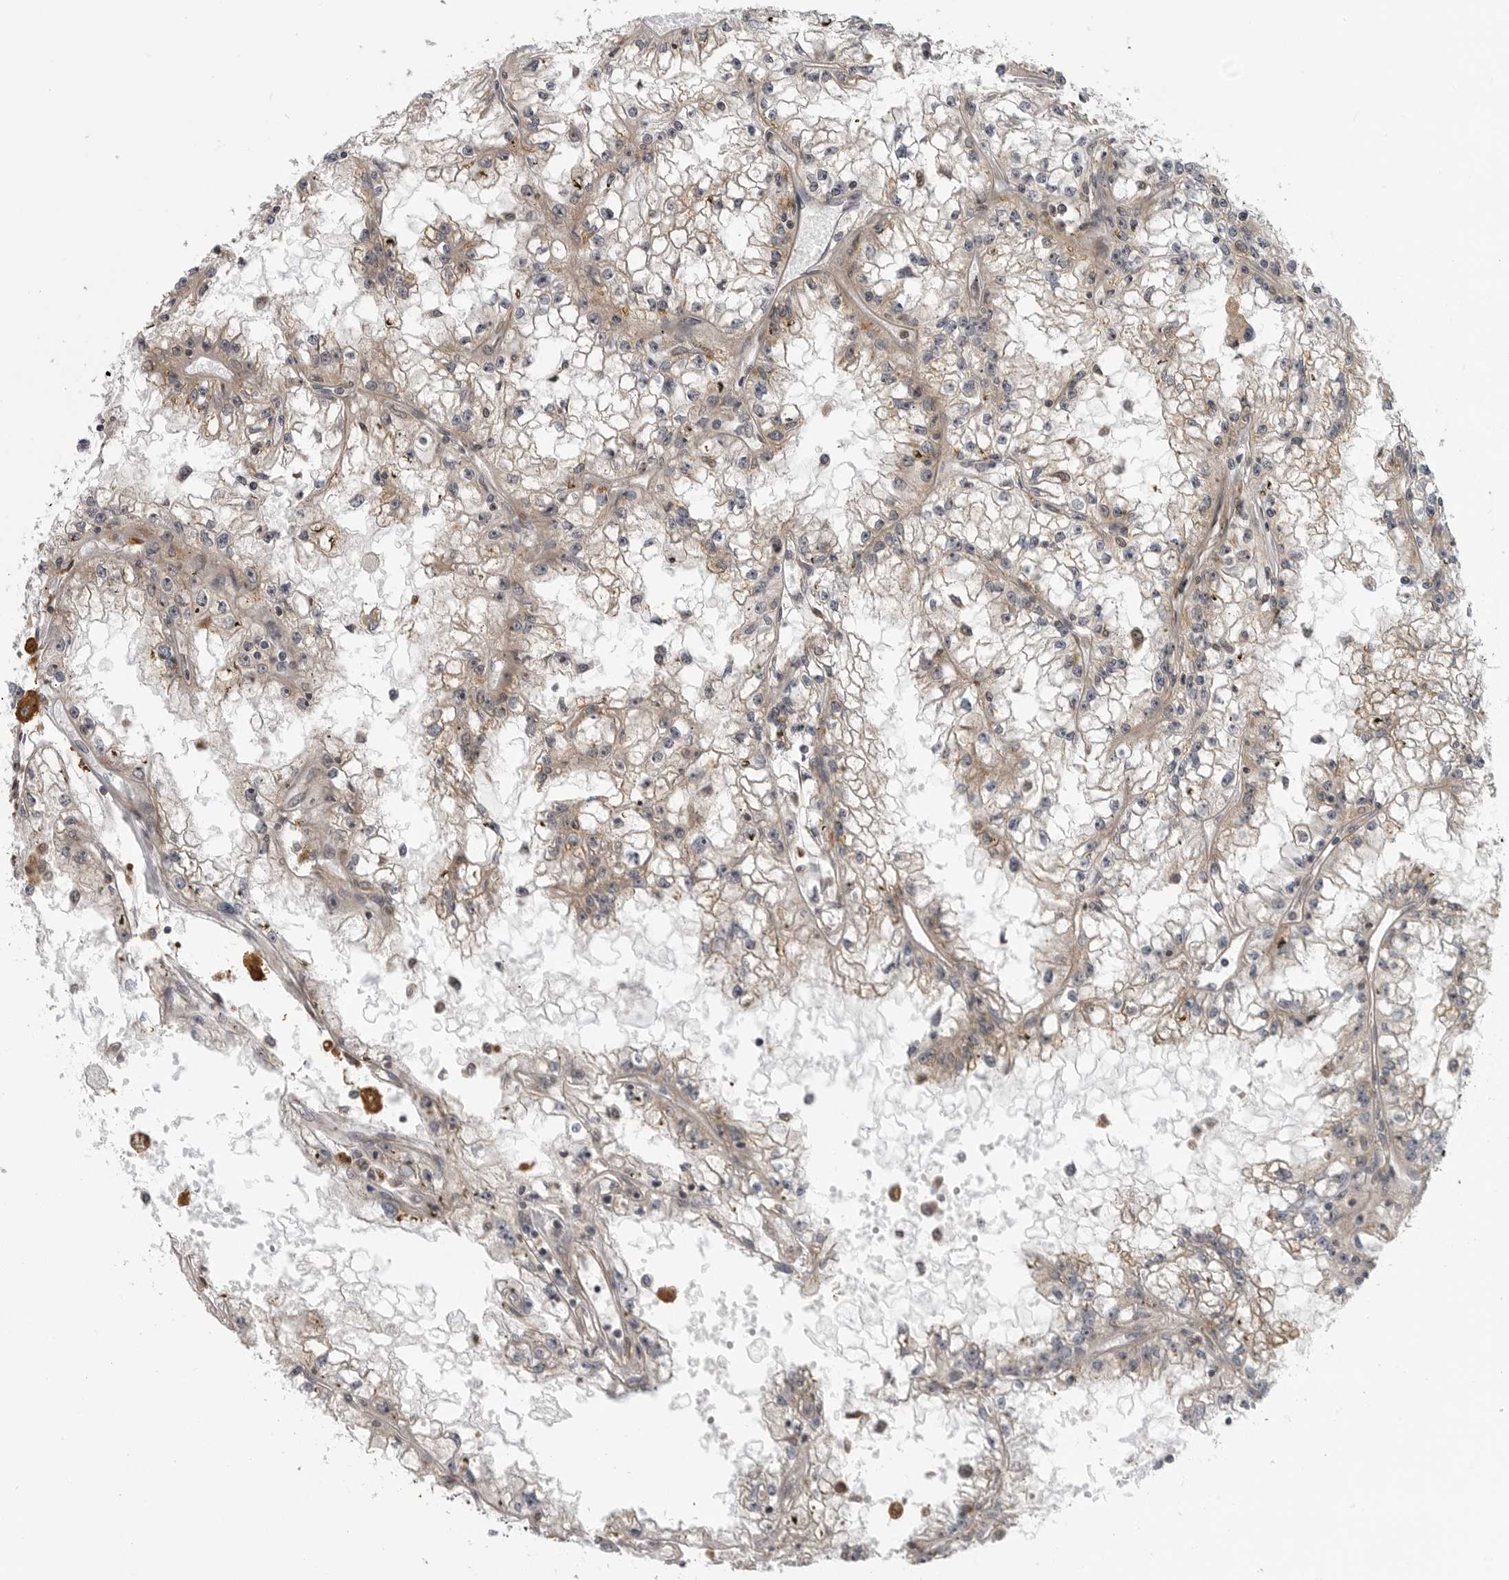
{"staining": {"intensity": "weak", "quantity": "<25%", "location": "cytoplasmic/membranous"}, "tissue": "renal cancer", "cell_type": "Tumor cells", "image_type": "cancer", "snomed": [{"axis": "morphology", "description": "Adenocarcinoma, NOS"}, {"axis": "topography", "description": "Kidney"}], "caption": "IHC histopathology image of neoplastic tissue: renal cancer stained with DAB (3,3'-diaminobenzidine) exhibits no significant protein expression in tumor cells.", "gene": "LRRC45", "patient": {"sex": "male", "age": 56}}